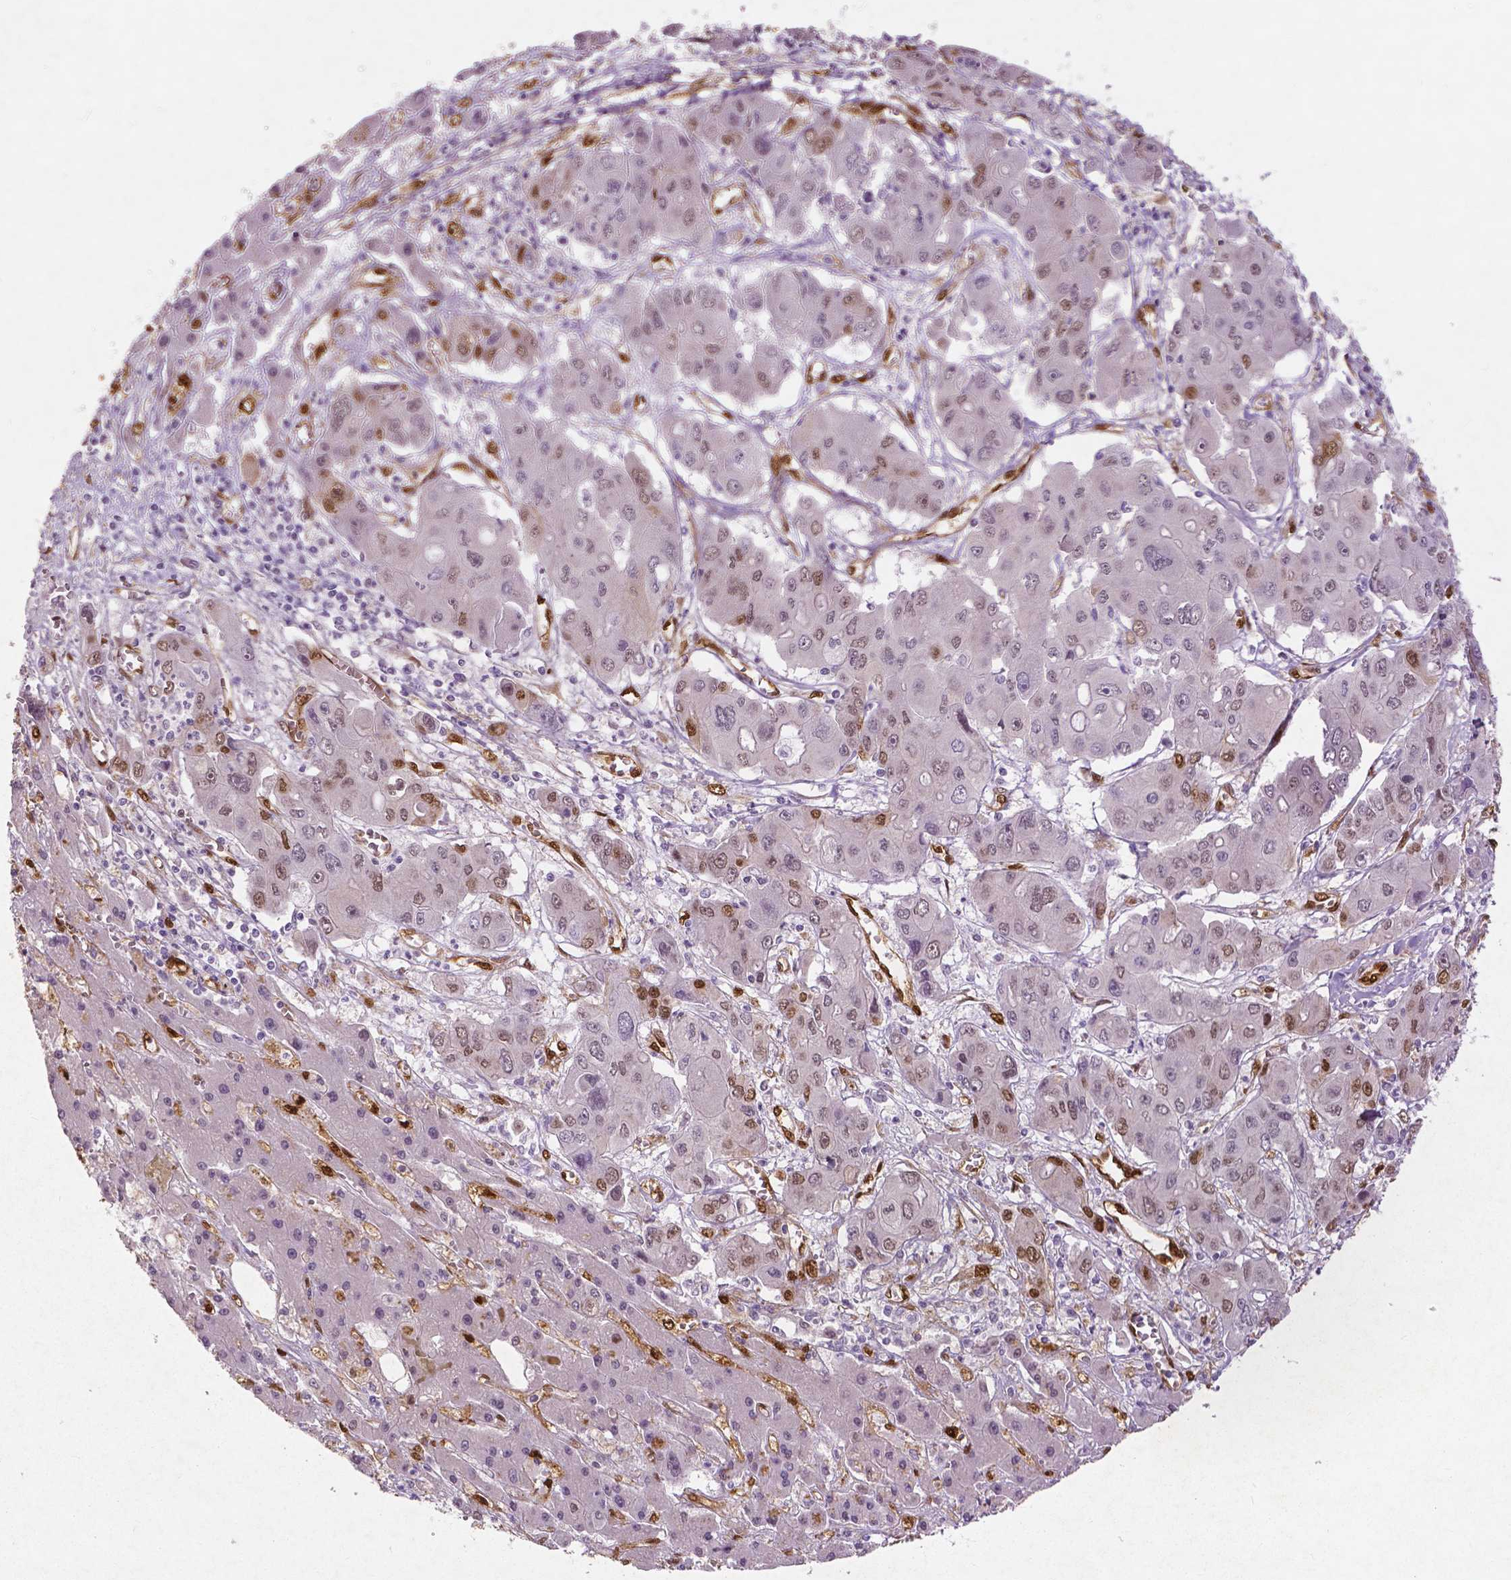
{"staining": {"intensity": "moderate", "quantity": "<25%", "location": "nuclear"}, "tissue": "liver cancer", "cell_type": "Tumor cells", "image_type": "cancer", "snomed": [{"axis": "morphology", "description": "Cholangiocarcinoma"}, {"axis": "topography", "description": "Liver"}], "caption": "A low amount of moderate nuclear expression is present in about <25% of tumor cells in cholangiocarcinoma (liver) tissue.", "gene": "WWTR1", "patient": {"sex": "male", "age": 67}}